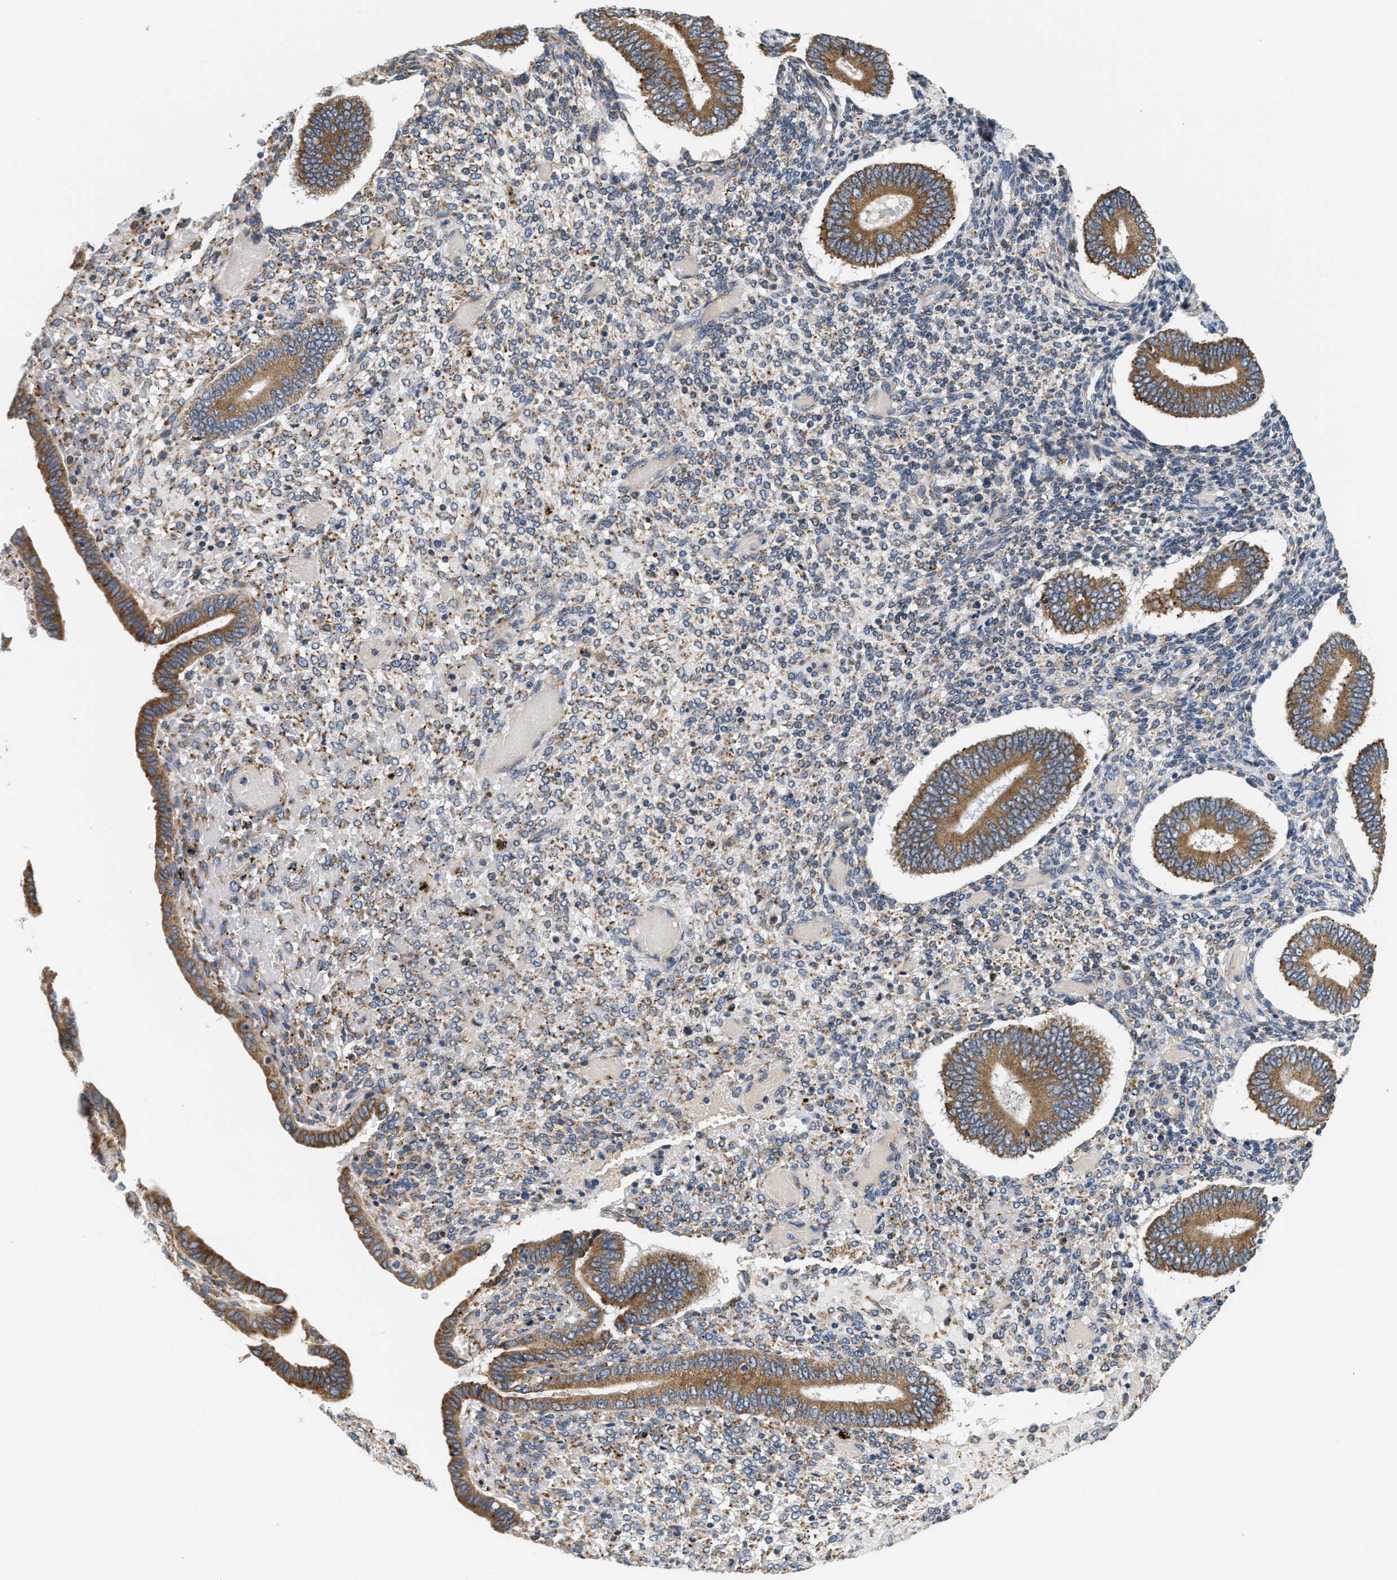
{"staining": {"intensity": "weak", "quantity": "25%-75%", "location": "cytoplasmic/membranous"}, "tissue": "endometrium", "cell_type": "Cells in endometrial stroma", "image_type": "normal", "snomed": [{"axis": "morphology", "description": "Normal tissue, NOS"}, {"axis": "topography", "description": "Endometrium"}], "caption": "Immunohistochemical staining of normal human endometrium reveals 25%-75% levels of weak cytoplasmic/membranous protein staining in about 25%-75% of cells in endometrial stroma.", "gene": "HDHD3", "patient": {"sex": "female", "age": 42}}